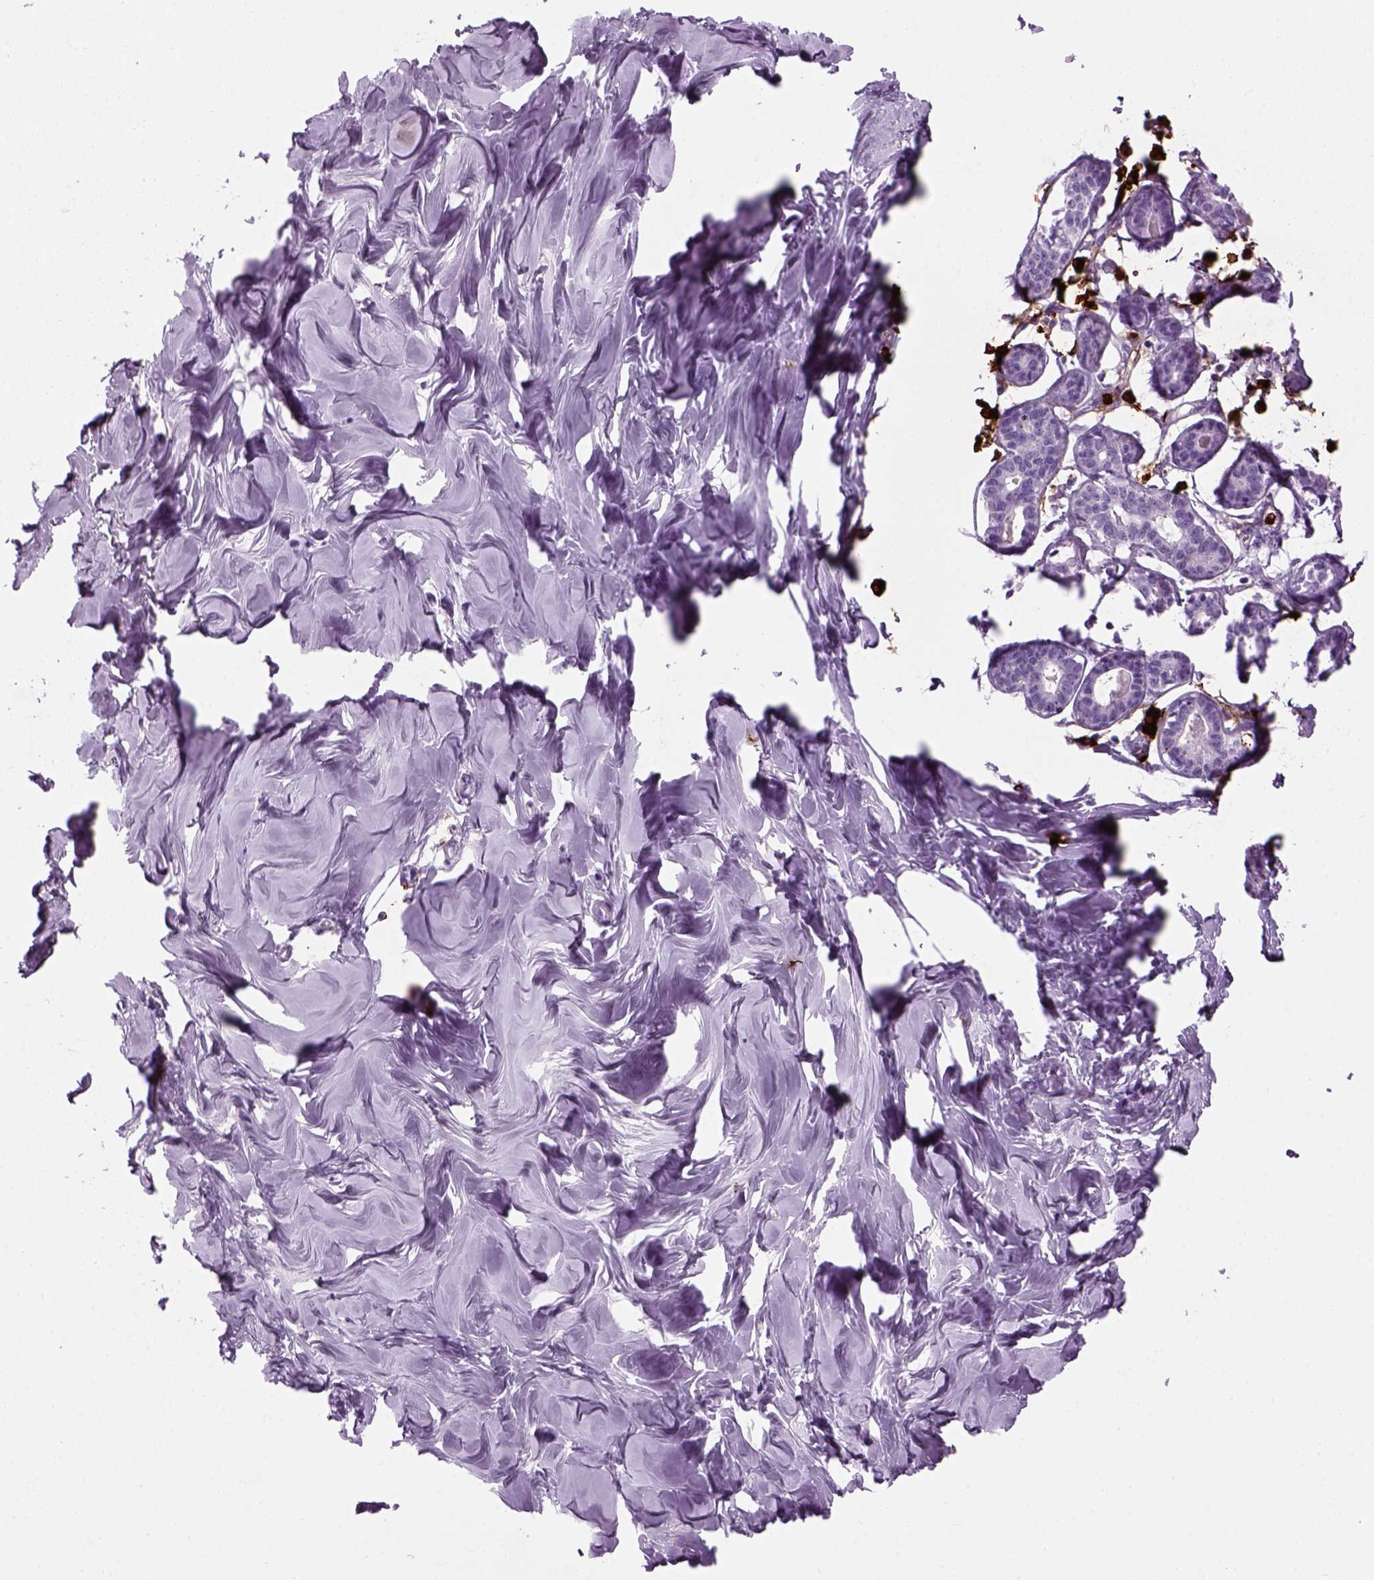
{"staining": {"intensity": "negative", "quantity": "none", "location": "none"}, "tissue": "breast", "cell_type": "Adipocytes", "image_type": "normal", "snomed": [{"axis": "morphology", "description": "Normal tissue, NOS"}, {"axis": "topography", "description": "Breast"}], "caption": "A high-resolution image shows immunohistochemistry (IHC) staining of unremarkable breast, which shows no significant staining in adipocytes. (Stains: DAB (3,3'-diaminobenzidine) immunohistochemistry with hematoxylin counter stain, Microscopy: brightfield microscopy at high magnification).", "gene": "MZB1", "patient": {"sex": "female", "age": 27}}